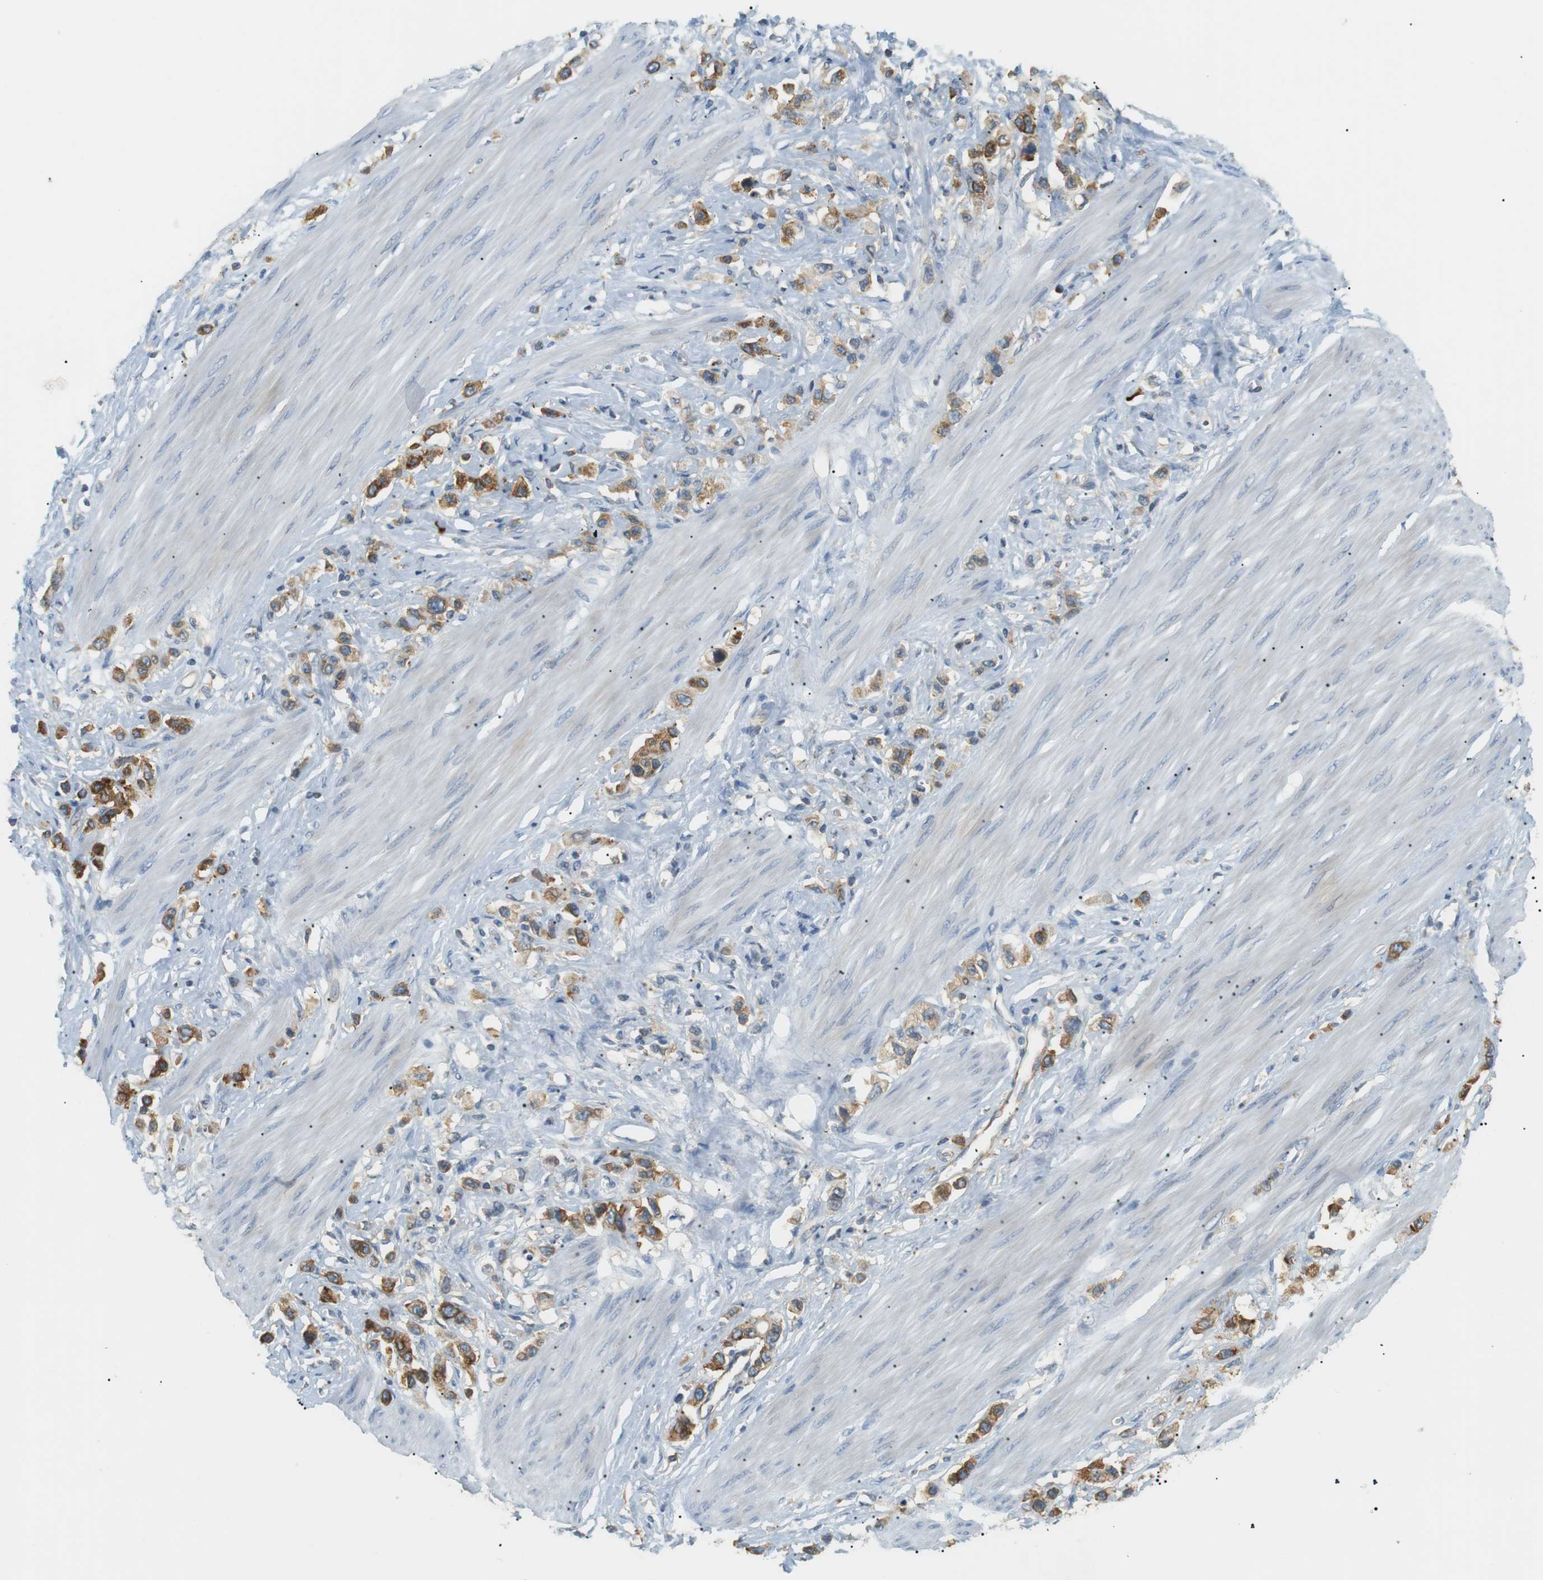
{"staining": {"intensity": "strong", "quantity": ">75%", "location": "cytoplasmic/membranous"}, "tissue": "stomach cancer", "cell_type": "Tumor cells", "image_type": "cancer", "snomed": [{"axis": "morphology", "description": "Adenocarcinoma, NOS"}, {"axis": "topography", "description": "Stomach"}], "caption": "Tumor cells reveal high levels of strong cytoplasmic/membranous staining in approximately >75% of cells in human adenocarcinoma (stomach).", "gene": "TMEM200A", "patient": {"sex": "female", "age": 65}}